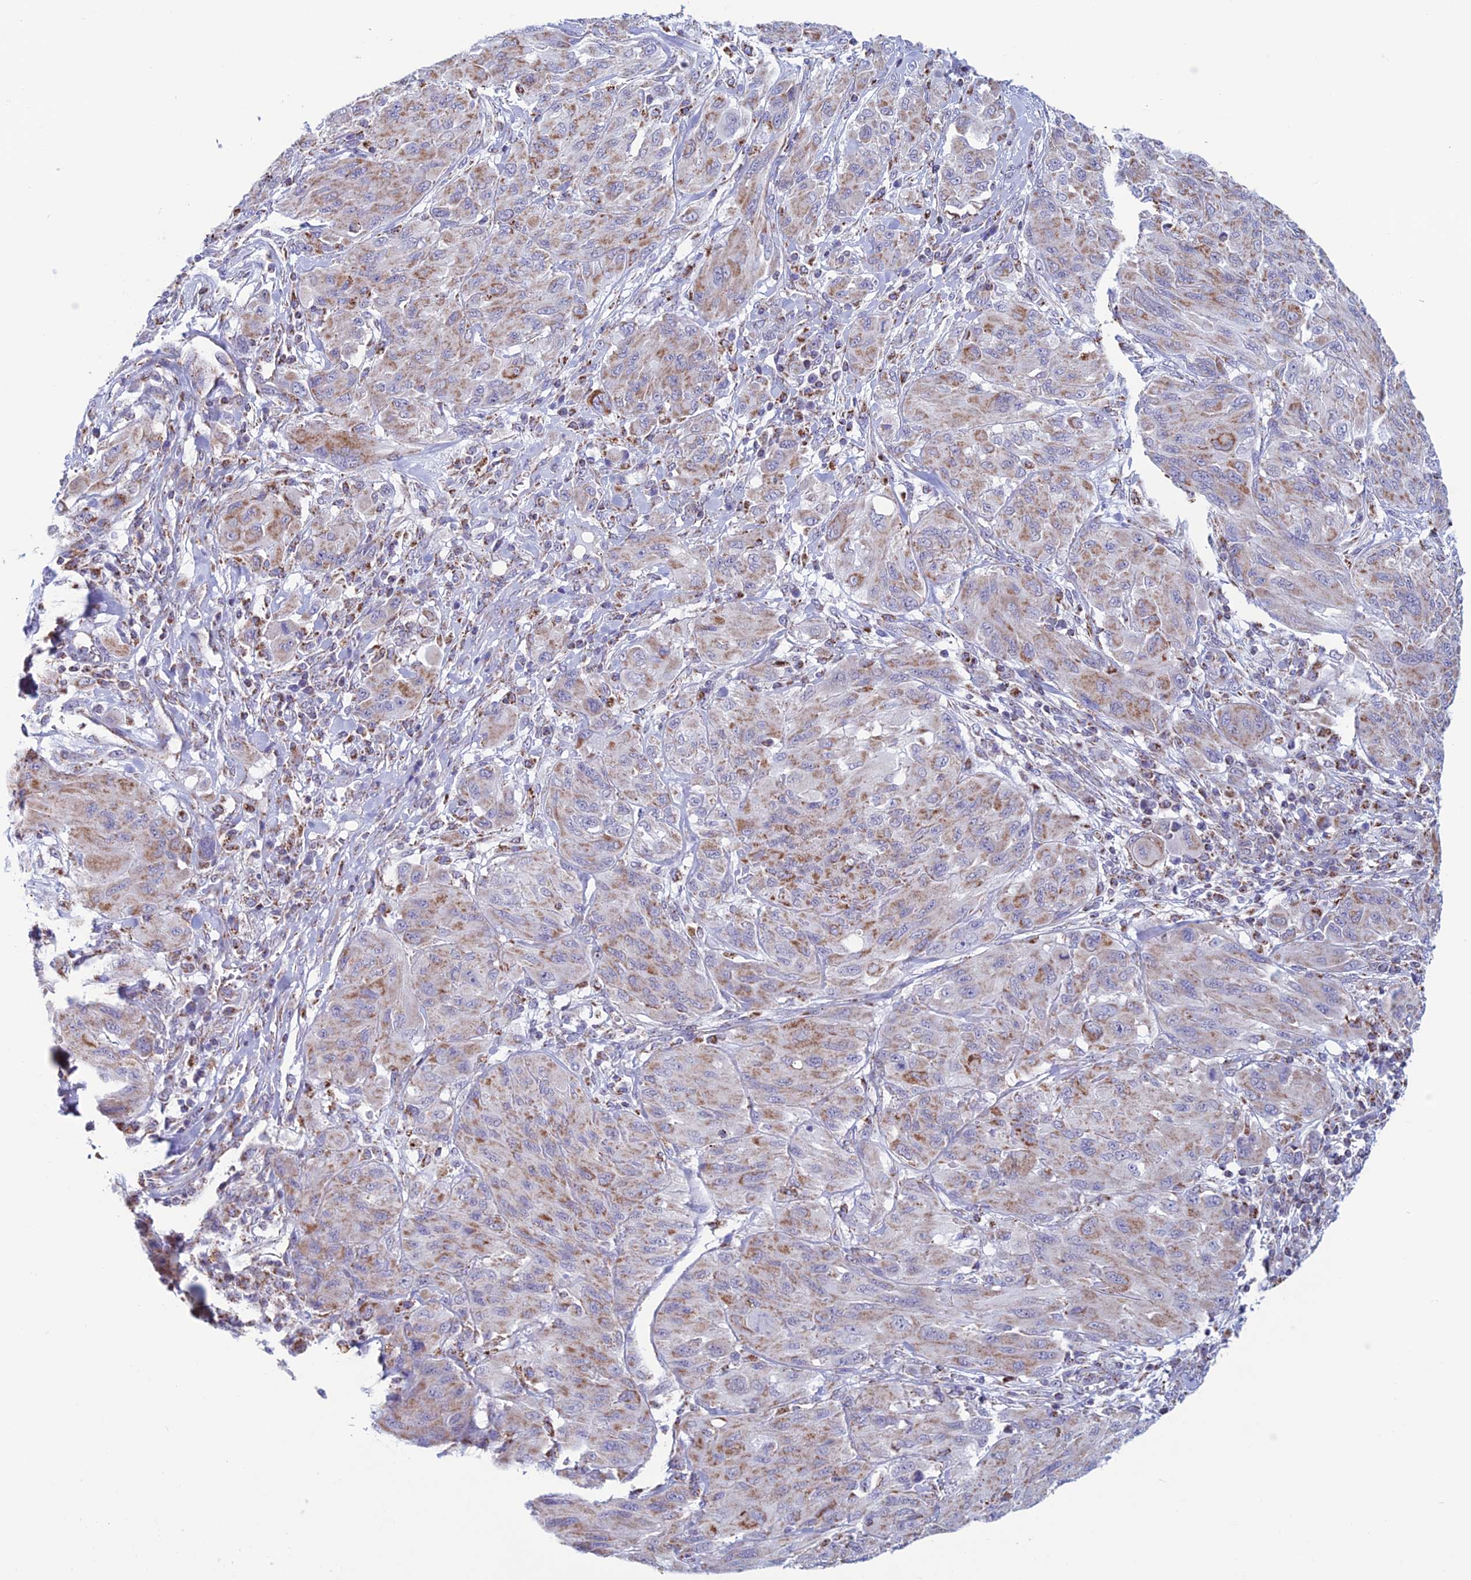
{"staining": {"intensity": "moderate", "quantity": ">75%", "location": "cytoplasmic/membranous"}, "tissue": "melanoma", "cell_type": "Tumor cells", "image_type": "cancer", "snomed": [{"axis": "morphology", "description": "Malignant melanoma, NOS"}, {"axis": "topography", "description": "Skin"}], "caption": "Immunohistochemical staining of melanoma shows medium levels of moderate cytoplasmic/membranous protein staining in approximately >75% of tumor cells.", "gene": "ZNG1B", "patient": {"sex": "female", "age": 91}}